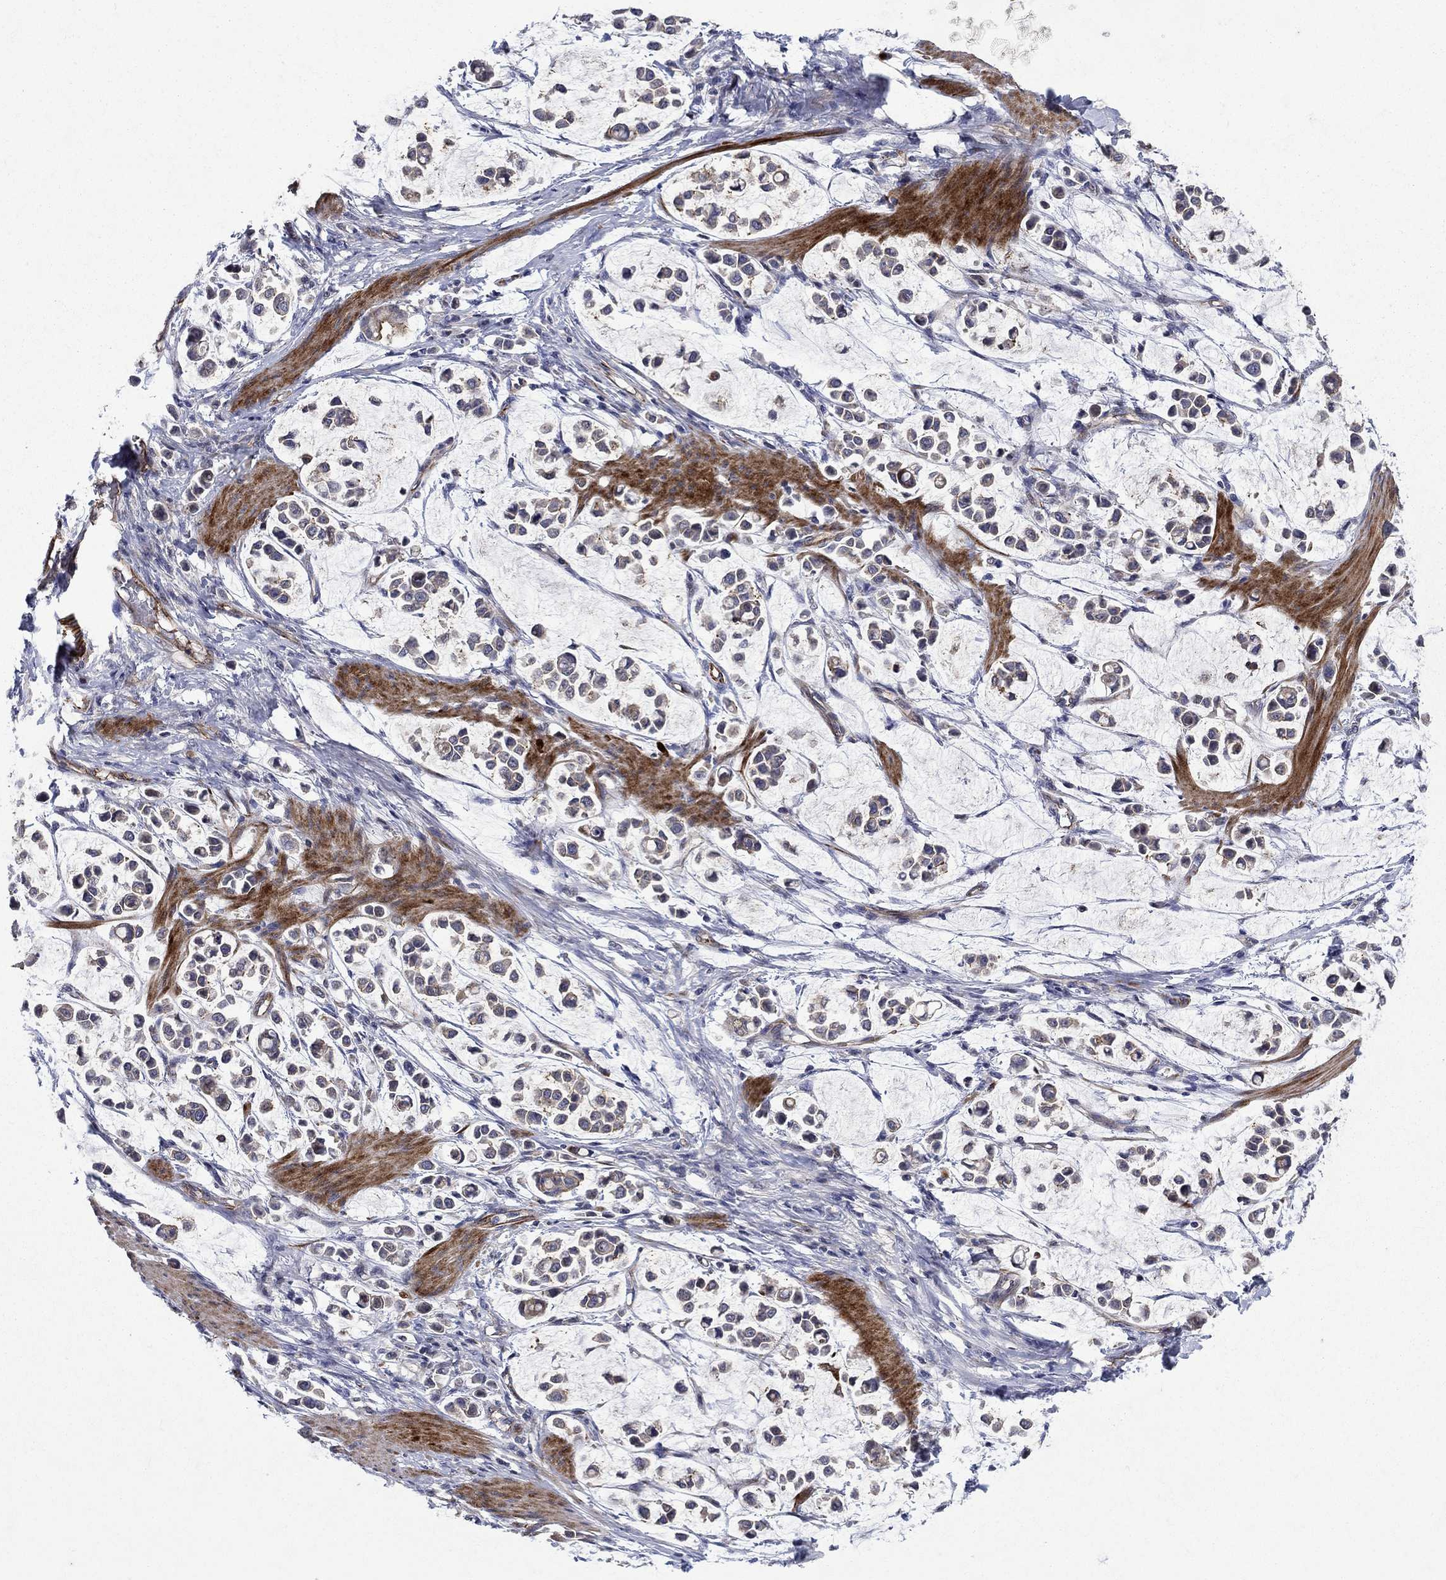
{"staining": {"intensity": "weak", "quantity": ">75%", "location": "cytoplasmic/membranous"}, "tissue": "stomach cancer", "cell_type": "Tumor cells", "image_type": "cancer", "snomed": [{"axis": "morphology", "description": "Adenocarcinoma, NOS"}, {"axis": "topography", "description": "Stomach"}], "caption": "An image of human adenocarcinoma (stomach) stained for a protein displays weak cytoplasmic/membranous brown staining in tumor cells.", "gene": "SLC7A1", "patient": {"sex": "male", "age": 82}}